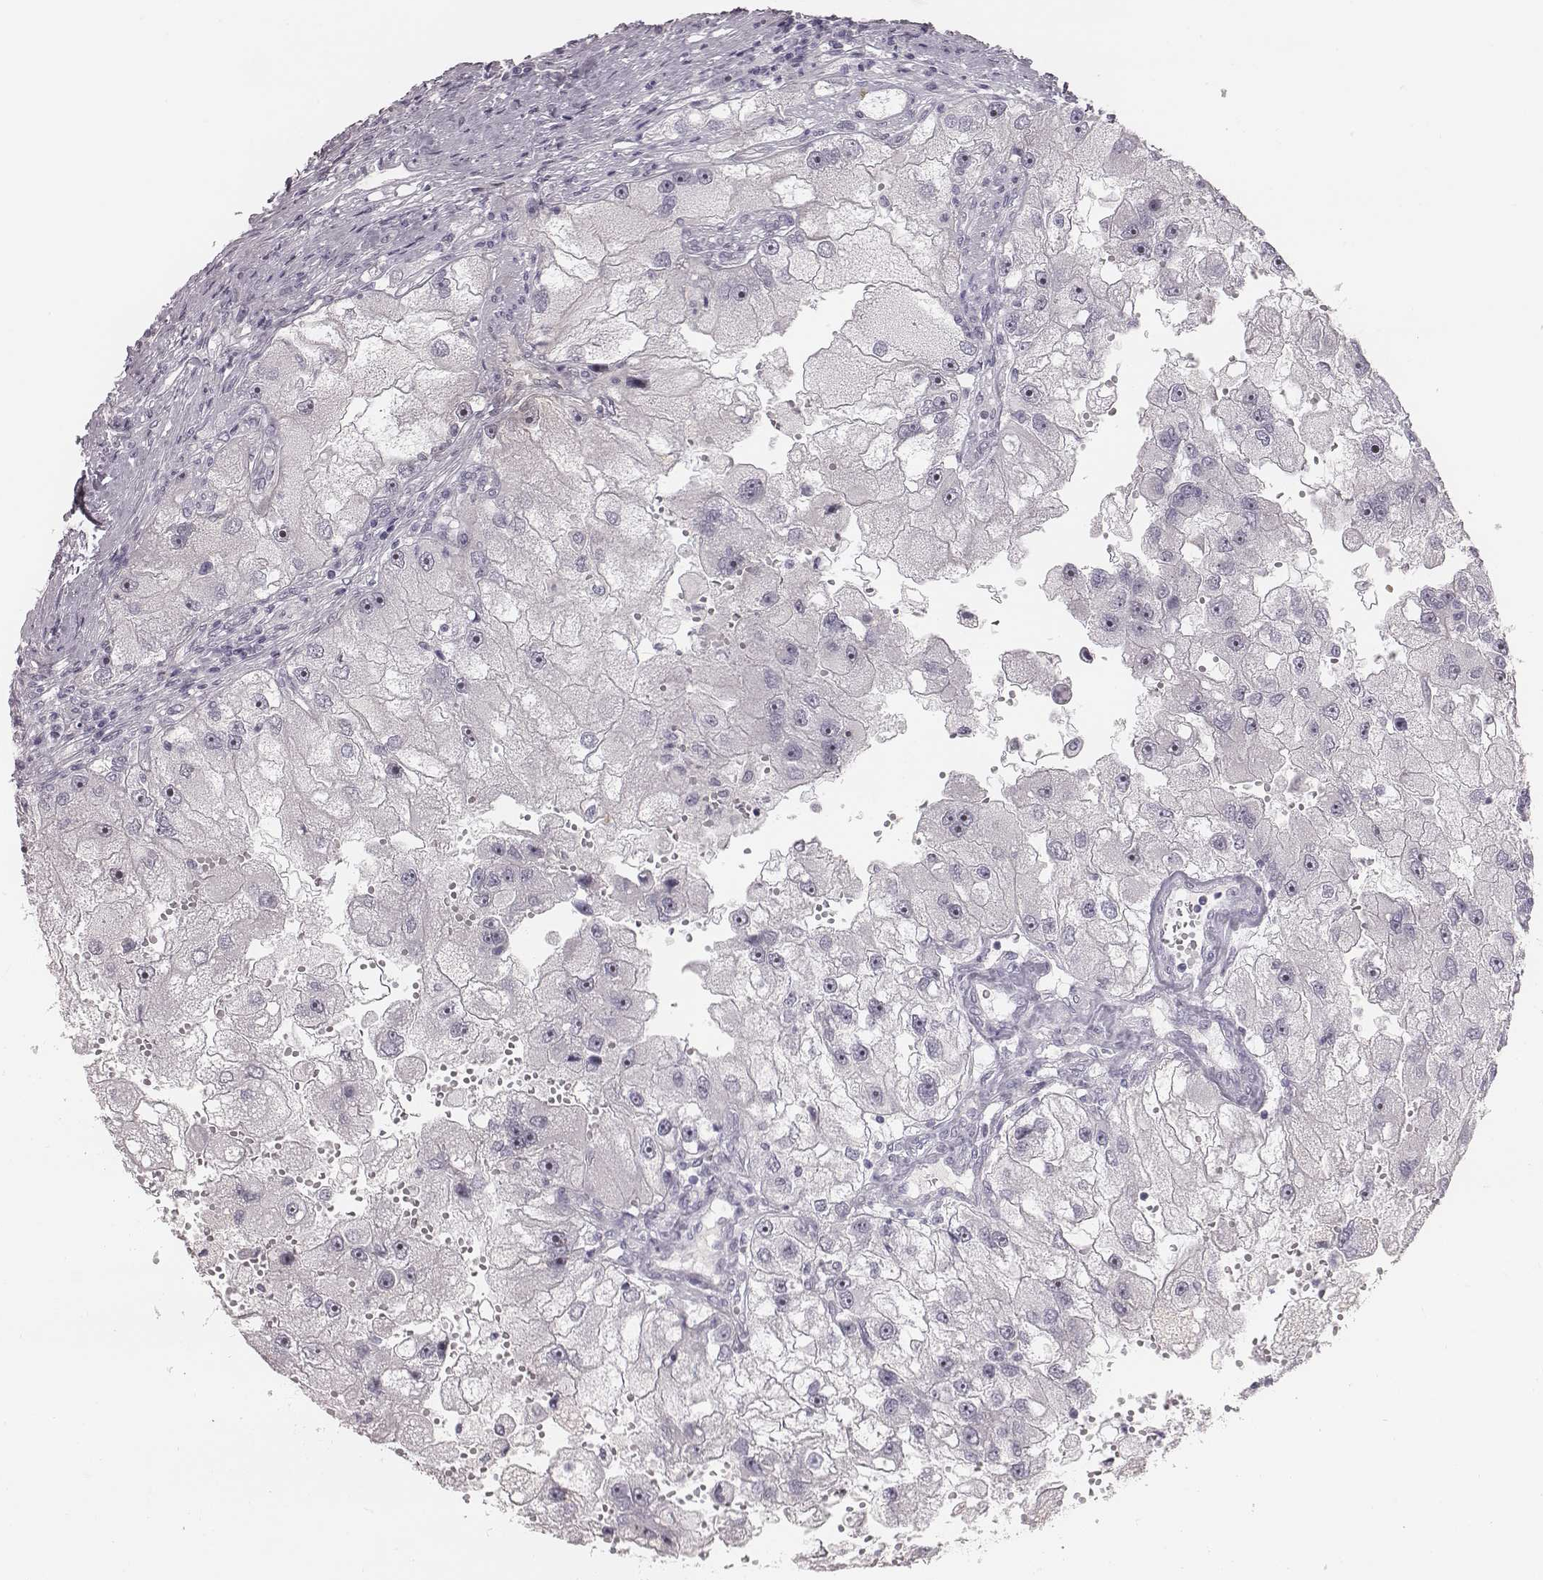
{"staining": {"intensity": "negative", "quantity": "none", "location": "none"}, "tissue": "renal cancer", "cell_type": "Tumor cells", "image_type": "cancer", "snomed": [{"axis": "morphology", "description": "Adenocarcinoma, NOS"}, {"axis": "topography", "description": "Kidney"}], "caption": "Immunohistochemistry of human adenocarcinoma (renal) exhibits no expression in tumor cells.", "gene": "CACNG4", "patient": {"sex": "male", "age": 63}}